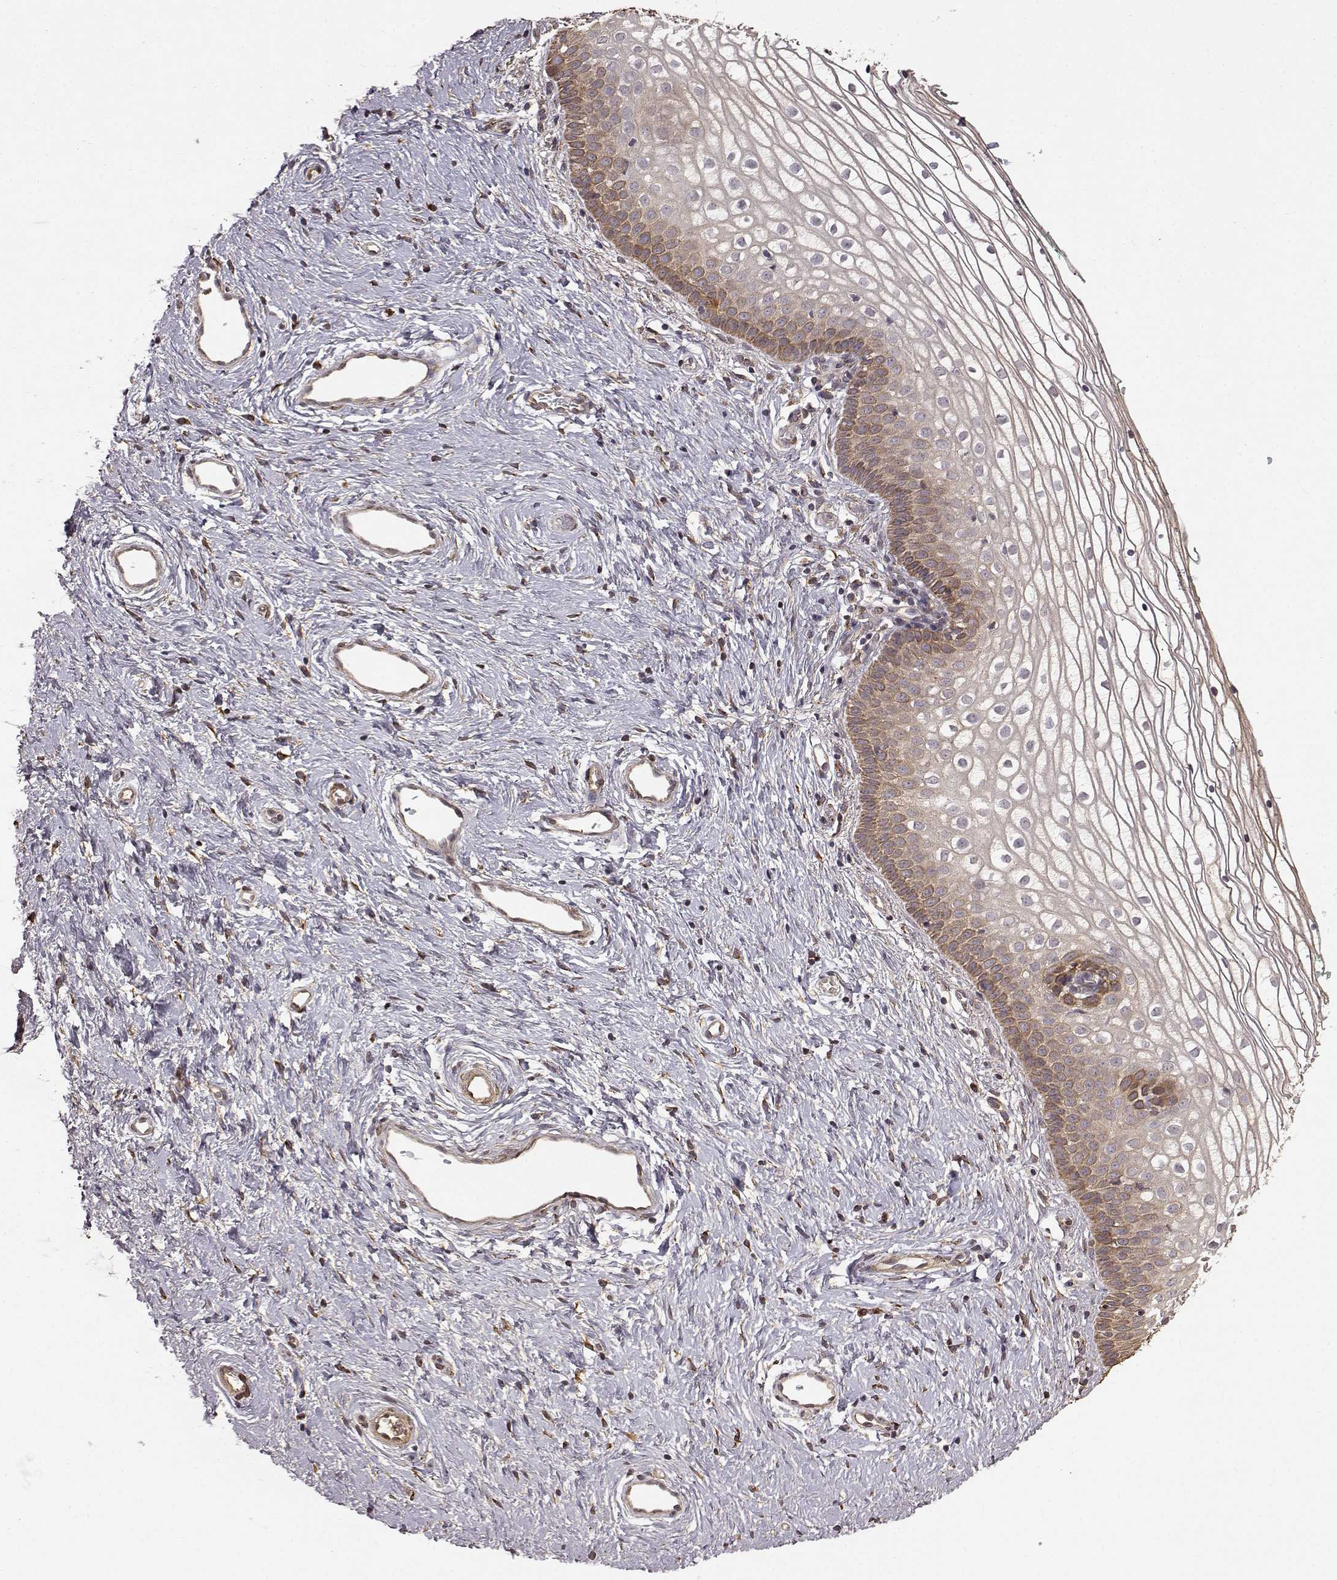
{"staining": {"intensity": "weak", "quantity": "25%-75%", "location": "cytoplasmic/membranous"}, "tissue": "vagina", "cell_type": "Squamous epithelial cells", "image_type": "normal", "snomed": [{"axis": "morphology", "description": "Normal tissue, NOS"}, {"axis": "topography", "description": "Vagina"}], "caption": "This histopathology image displays immunohistochemistry staining of normal human vagina, with low weak cytoplasmic/membranous staining in about 25%-75% of squamous epithelial cells.", "gene": "FSTL1", "patient": {"sex": "female", "age": 36}}